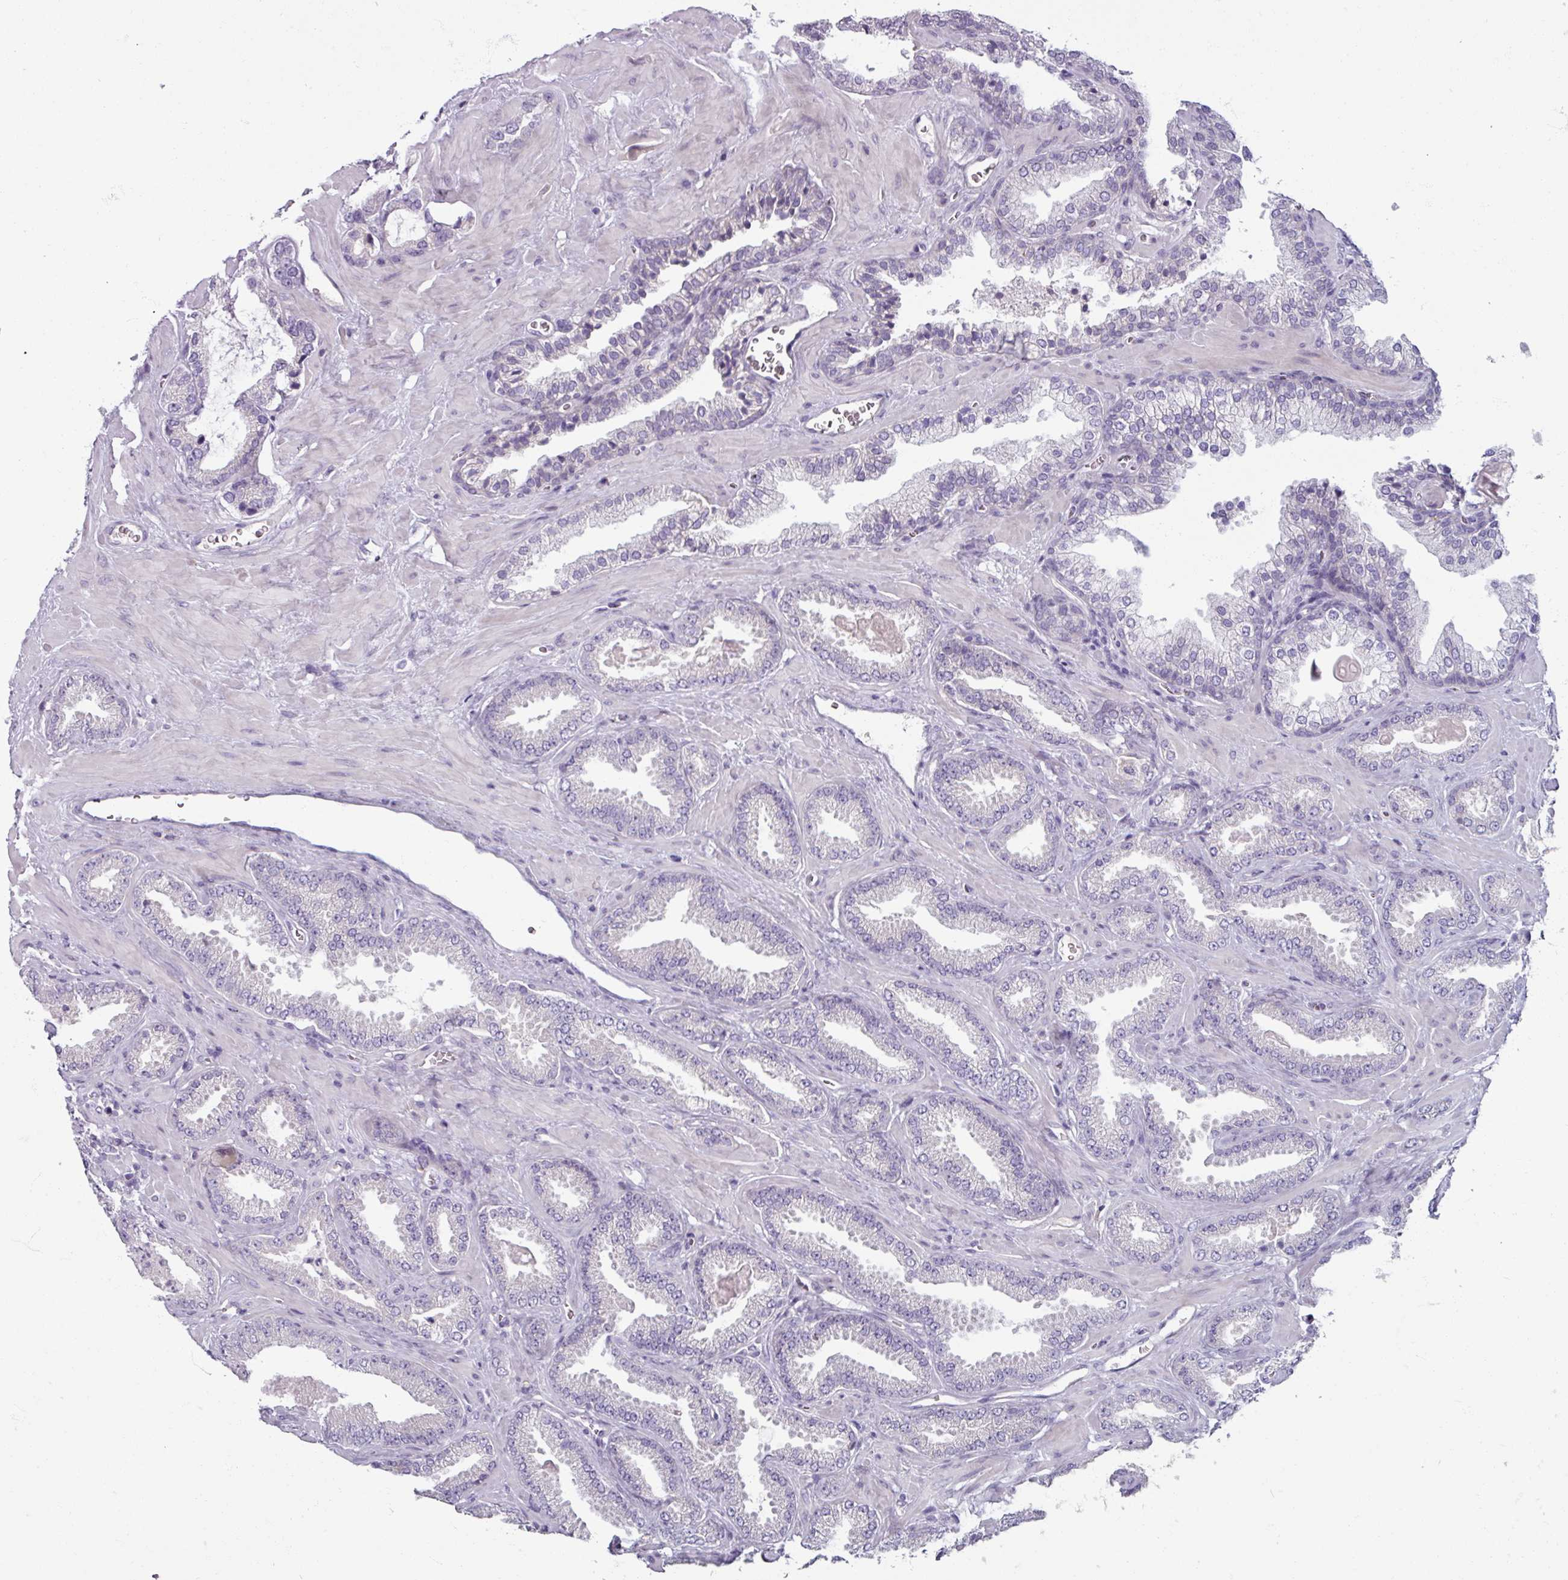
{"staining": {"intensity": "negative", "quantity": "none", "location": "none"}, "tissue": "prostate cancer", "cell_type": "Tumor cells", "image_type": "cancer", "snomed": [{"axis": "morphology", "description": "Adenocarcinoma, Low grade"}, {"axis": "topography", "description": "Prostate"}], "caption": "The immunohistochemistry (IHC) image has no significant positivity in tumor cells of prostate low-grade adenocarcinoma tissue.", "gene": "SMIM11", "patient": {"sex": "male", "age": 62}}